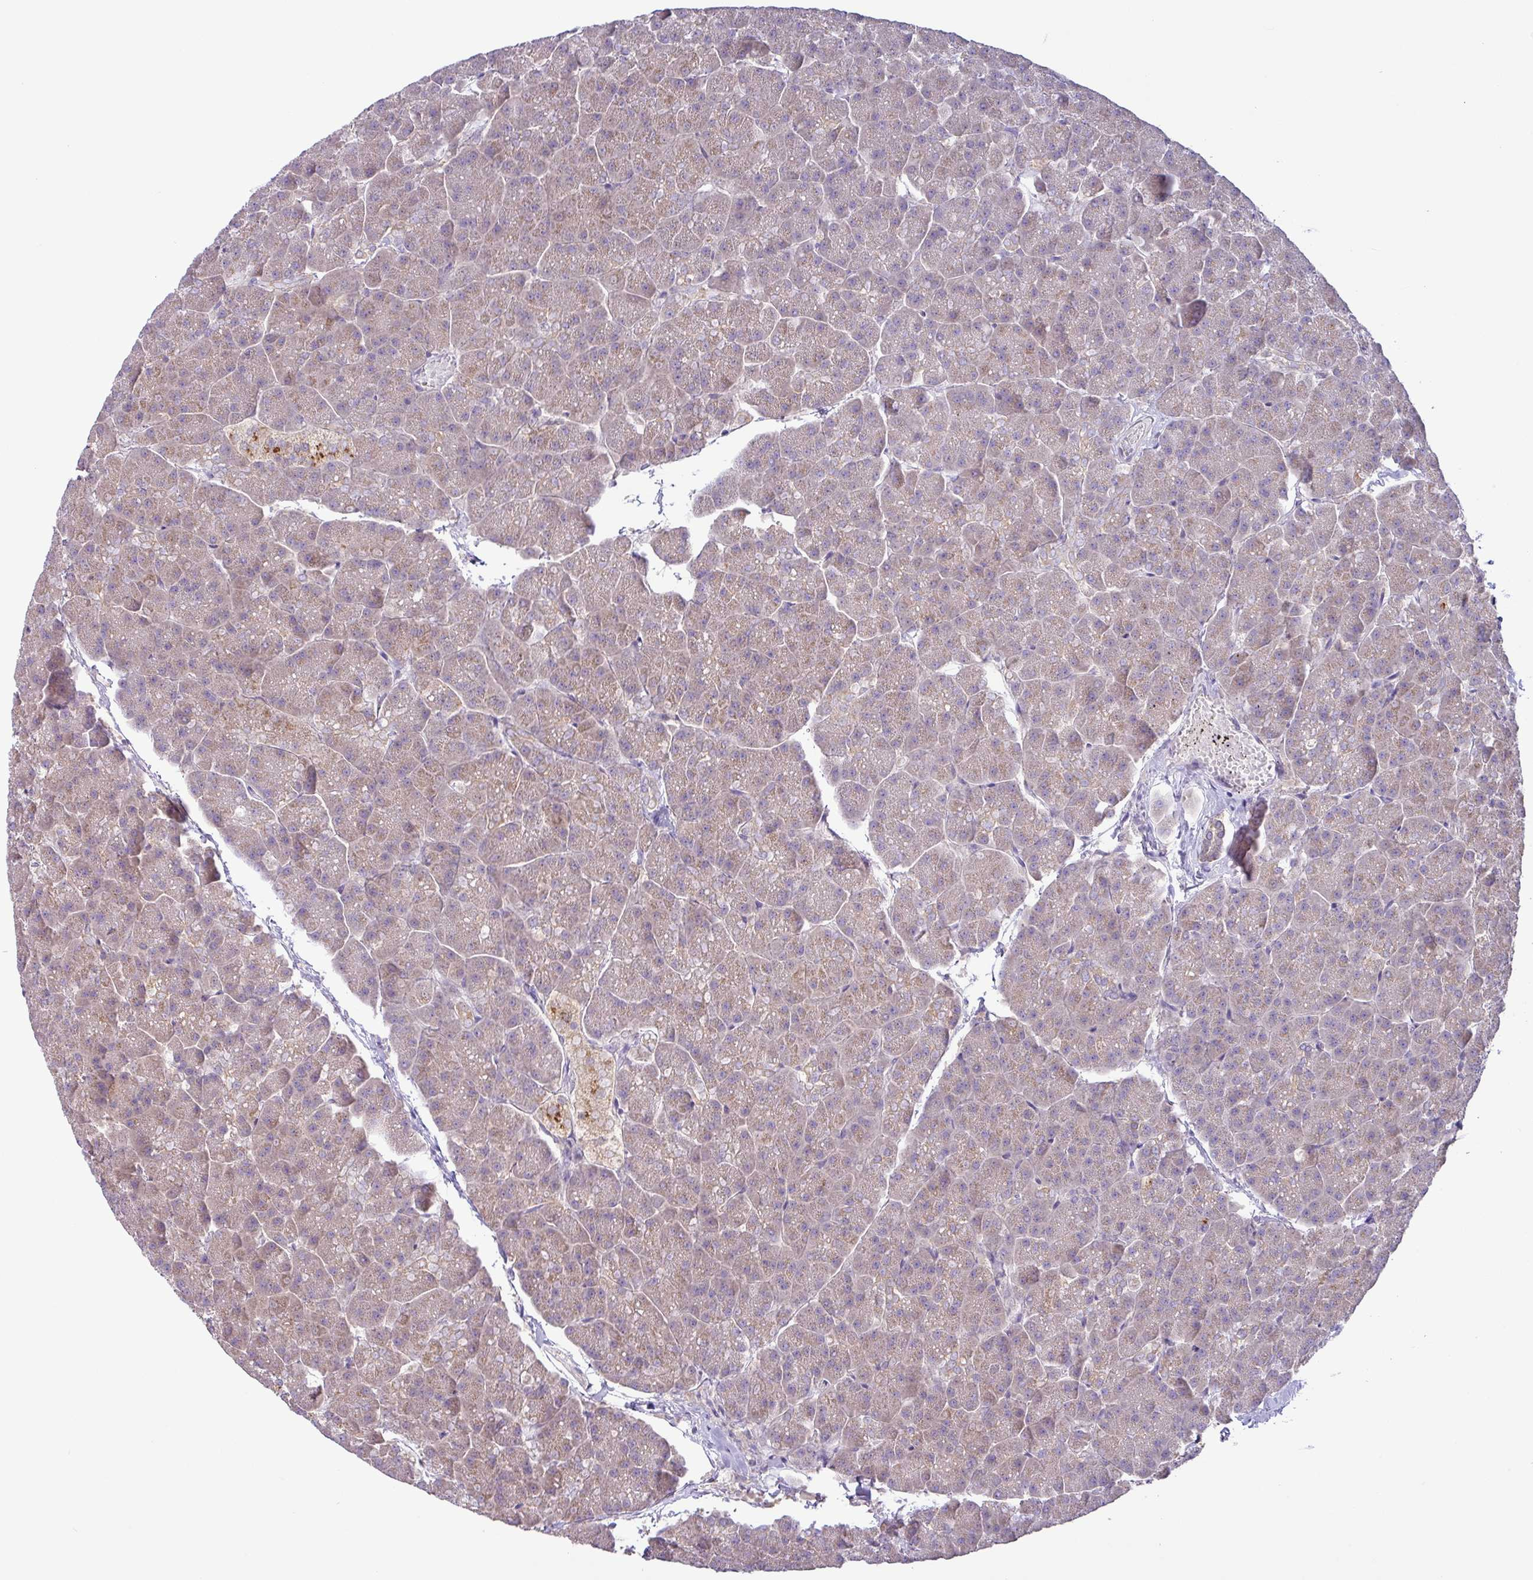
{"staining": {"intensity": "weak", "quantity": ">75%", "location": "cytoplasmic/membranous"}, "tissue": "pancreas", "cell_type": "Exocrine glandular cells", "image_type": "normal", "snomed": [{"axis": "morphology", "description": "Normal tissue, NOS"}, {"axis": "topography", "description": "Pancreas"}, {"axis": "topography", "description": "Peripheral nerve tissue"}], "caption": "Immunohistochemical staining of normal human pancreas demonstrates low levels of weak cytoplasmic/membranous expression in about >75% of exocrine glandular cells. Nuclei are stained in blue.", "gene": "GALNT12", "patient": {"sex": "male", "age": 54}}